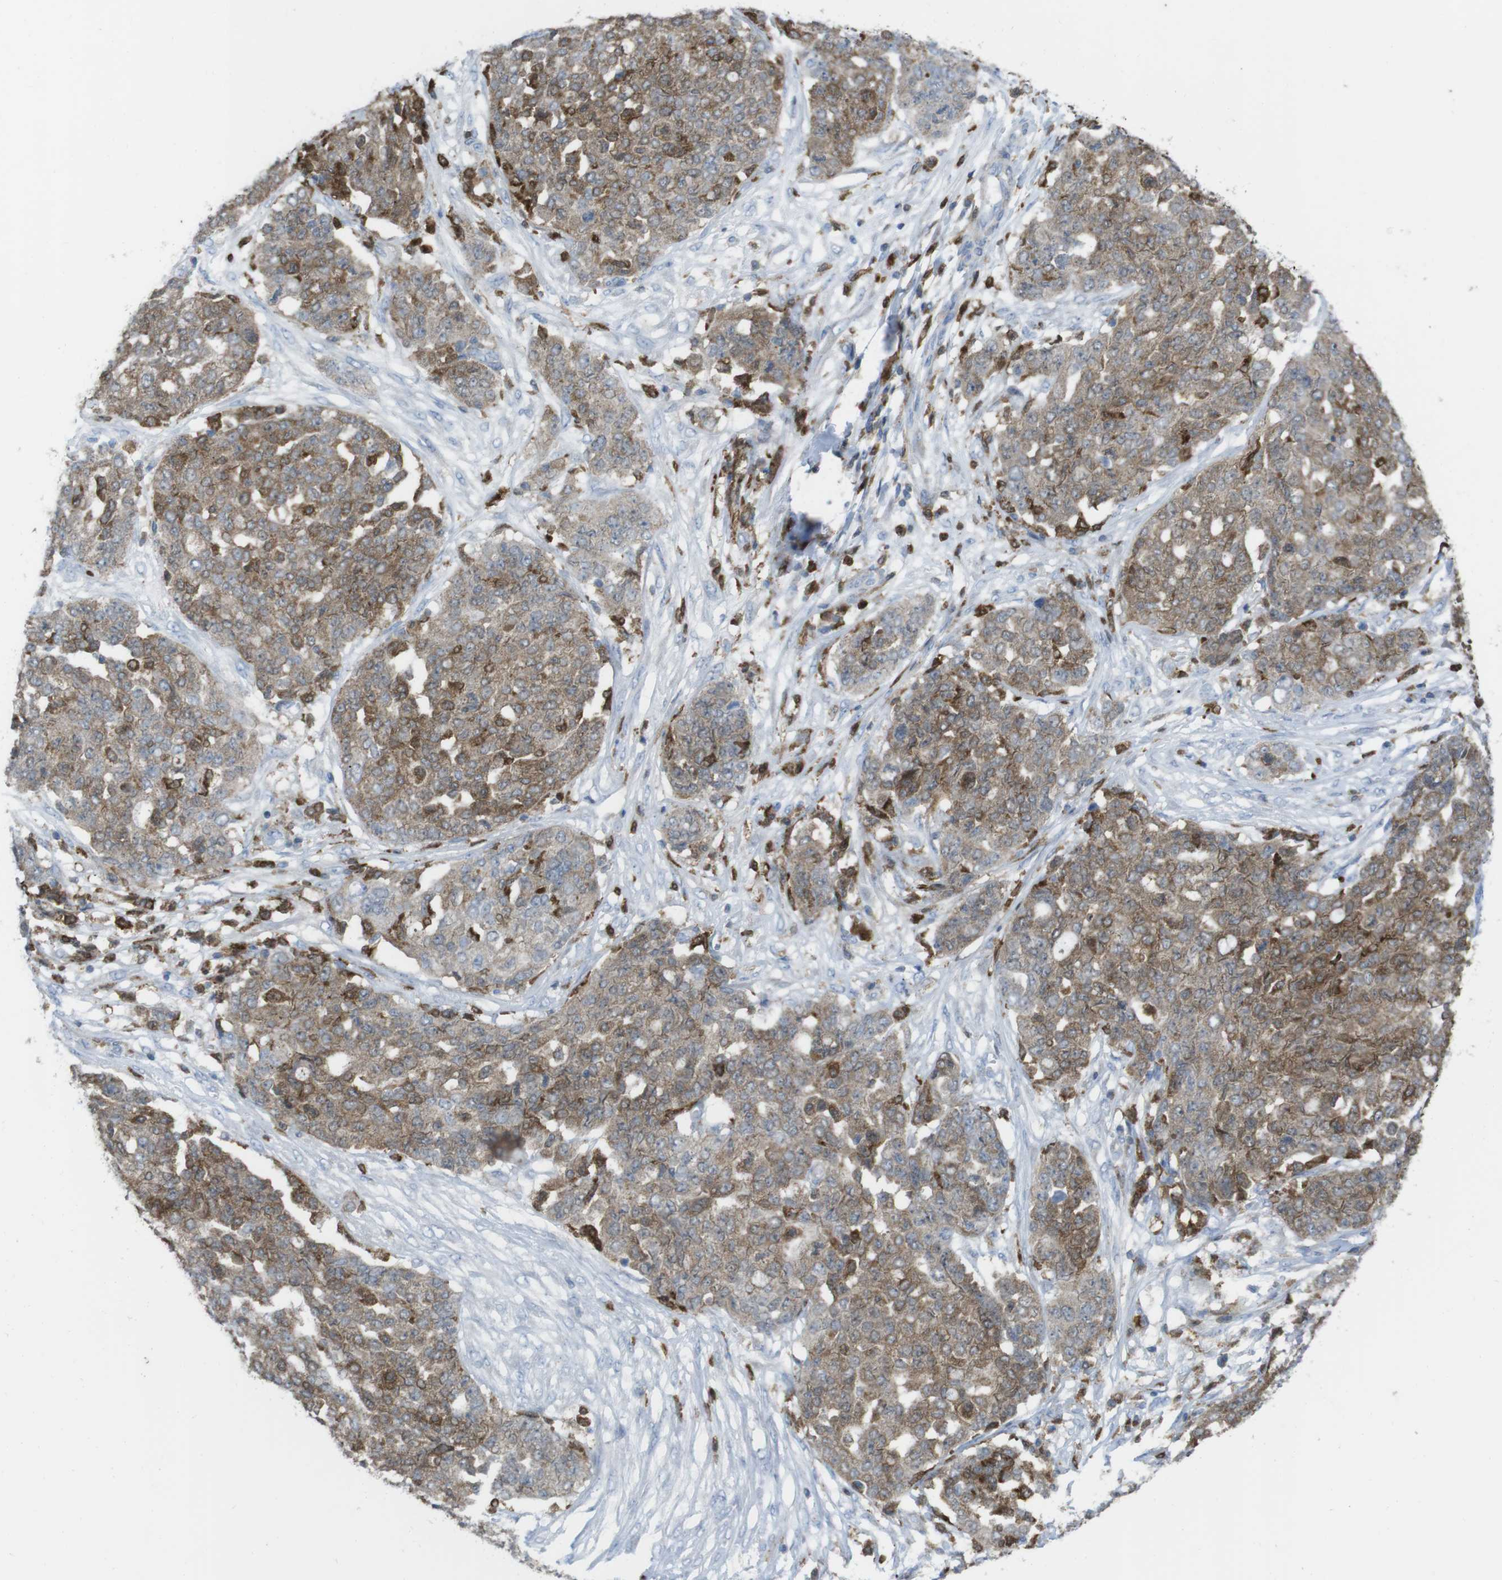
{"staining": {"intensity": "moderate", "quantity": ">75%", "location": "cytoplasmic/membranous"}, "tissue": "ovarian cancer", "cell_type": "Tumor cells", "image_type": "cancer", "snomed": [{"axis": "morphology", "description": "Cystadenocarcinoma, serous, NOS"}, {"axis": "topography", "description": "Soft tissue"}, {"axis": "topography", "description": "Ovary"}], "caption": "Immunohistochemistry histopathology image of neoplastic tissue: ovarian cancer stained using immunohistochemistry (IHC) demonstrates medium levels of moderate protein expression localized specifically in the cytoplasmic/membranous of tumor cells, appearing as a cytoplasmic/membranous brown color.", "gene": "PRKCD", "patient": {"sex": "female", "age": 57}}